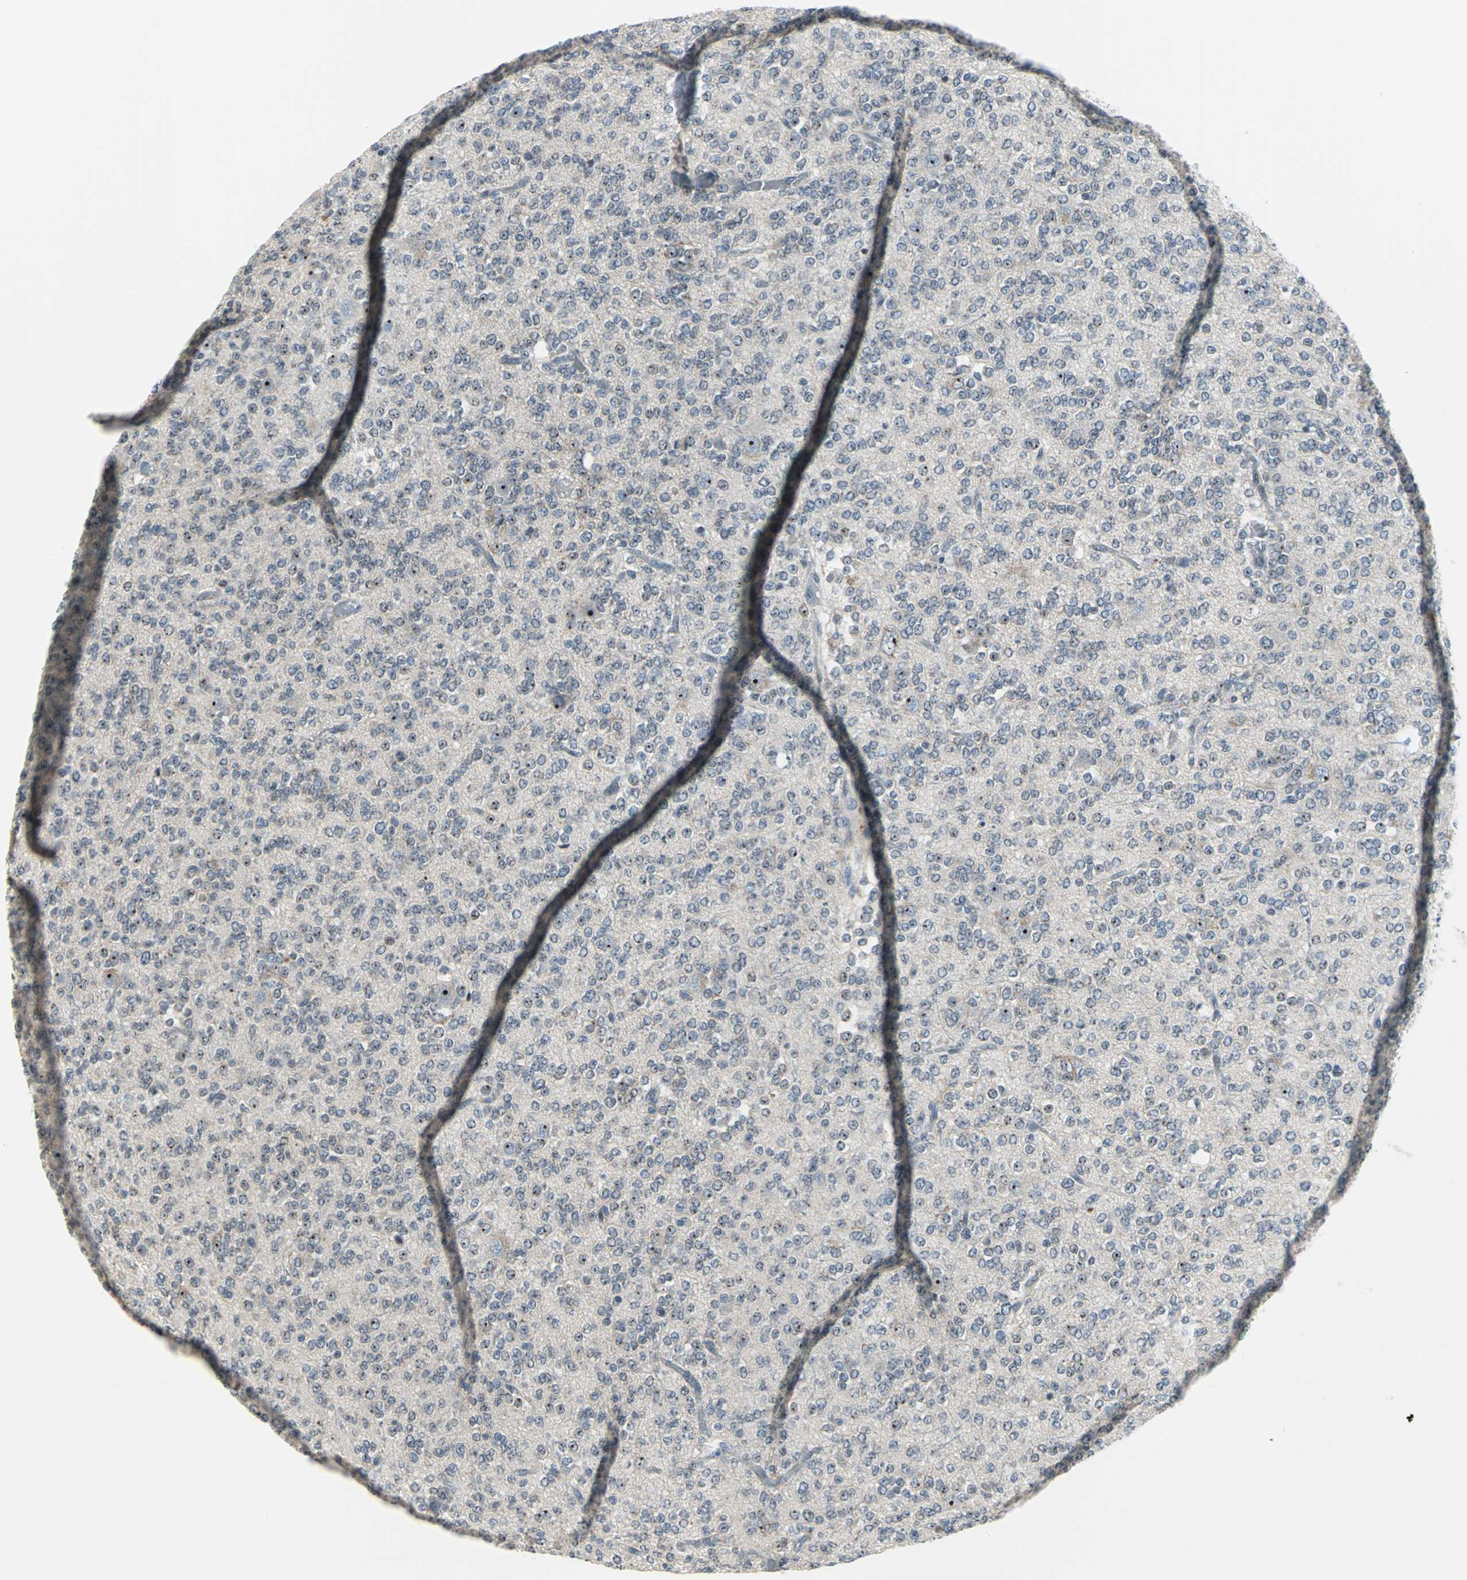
{"staining": {"intensity": "moderate", "quantity": "25%-75%", "location": "nuclear"}, "tissue": "glioma", "cell_type": "Tumor cells", "image_type": "cancer", "snomed": [{"axis": "morphology", "description": "Glioma, malignant, Low grade"}, {"axis": "topography", "description": "Brain"}], "caption": "This photomicrograph demonstrates immunohistochemistry staining of human low-grade glioma (malignant), with medium moderate nuclear staining in approximately 25%-75% of tumor cells.", "gene": "MYBBP1A", "patient": {"sex": "male", "age": 38}}